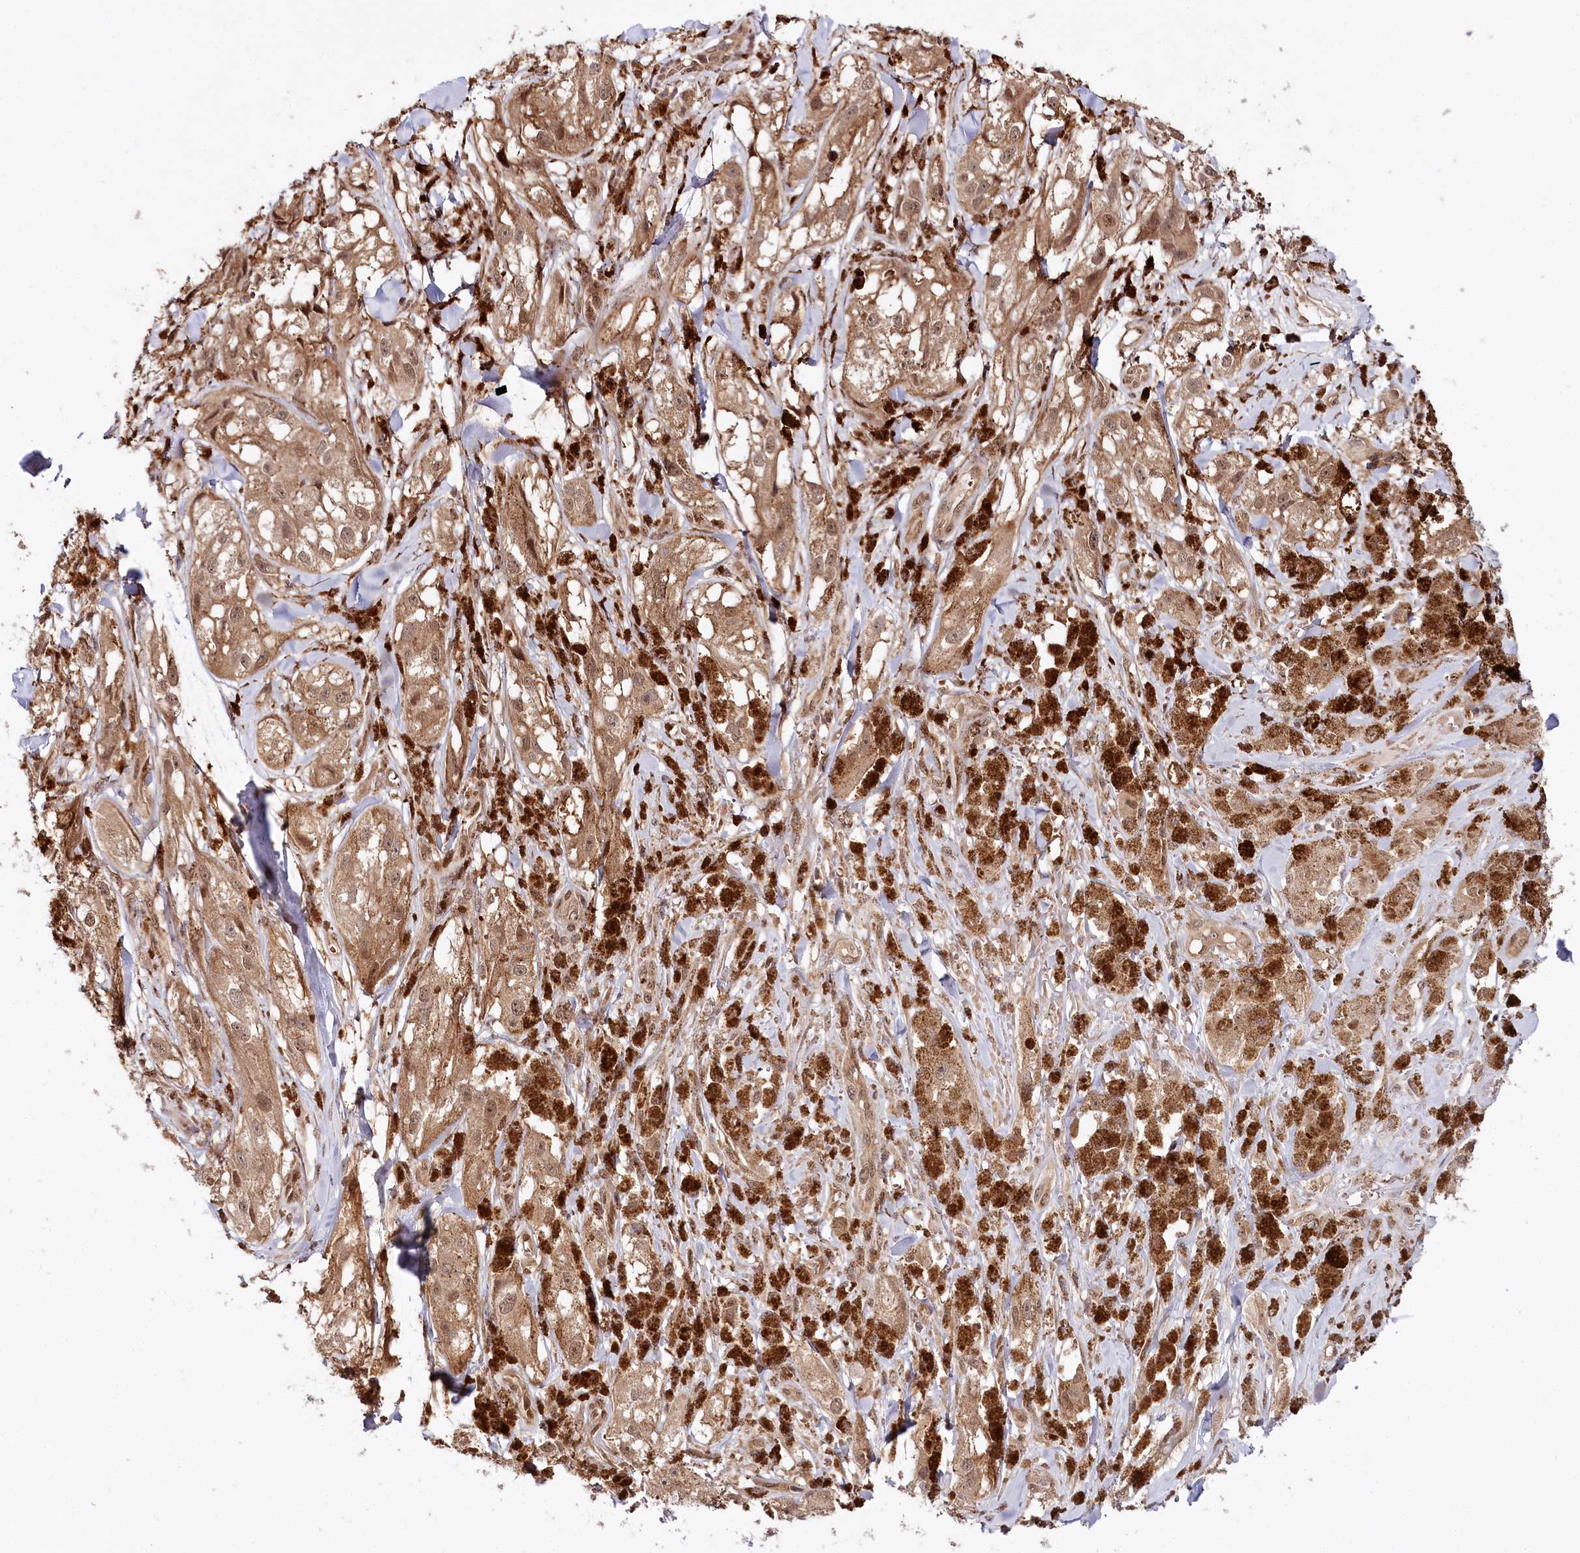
{"staining": {"intensity": "moderate", "quantity": ">75%", "location": "cytoplasmic/membranous,nuclear"}, "tissue": "melanoma", "cell_type": "Tumor cells", "image_type": "cancer", "snomed": [{"axis": "morphology", "description": "Malignant melanoma, NOS"}, {"axis": "topography", "description": "Skin"}], "caption": "The immunohistochemical stain labels moderate cytoplasmic/membranous and nuclear staining in tumor cells of malignant melanoma tissue. (DAB IHC, brown staining for protein, blue staining for nuclei).", "gene": "CCDC65", "patient": {"sex": "male", "age": 88}}